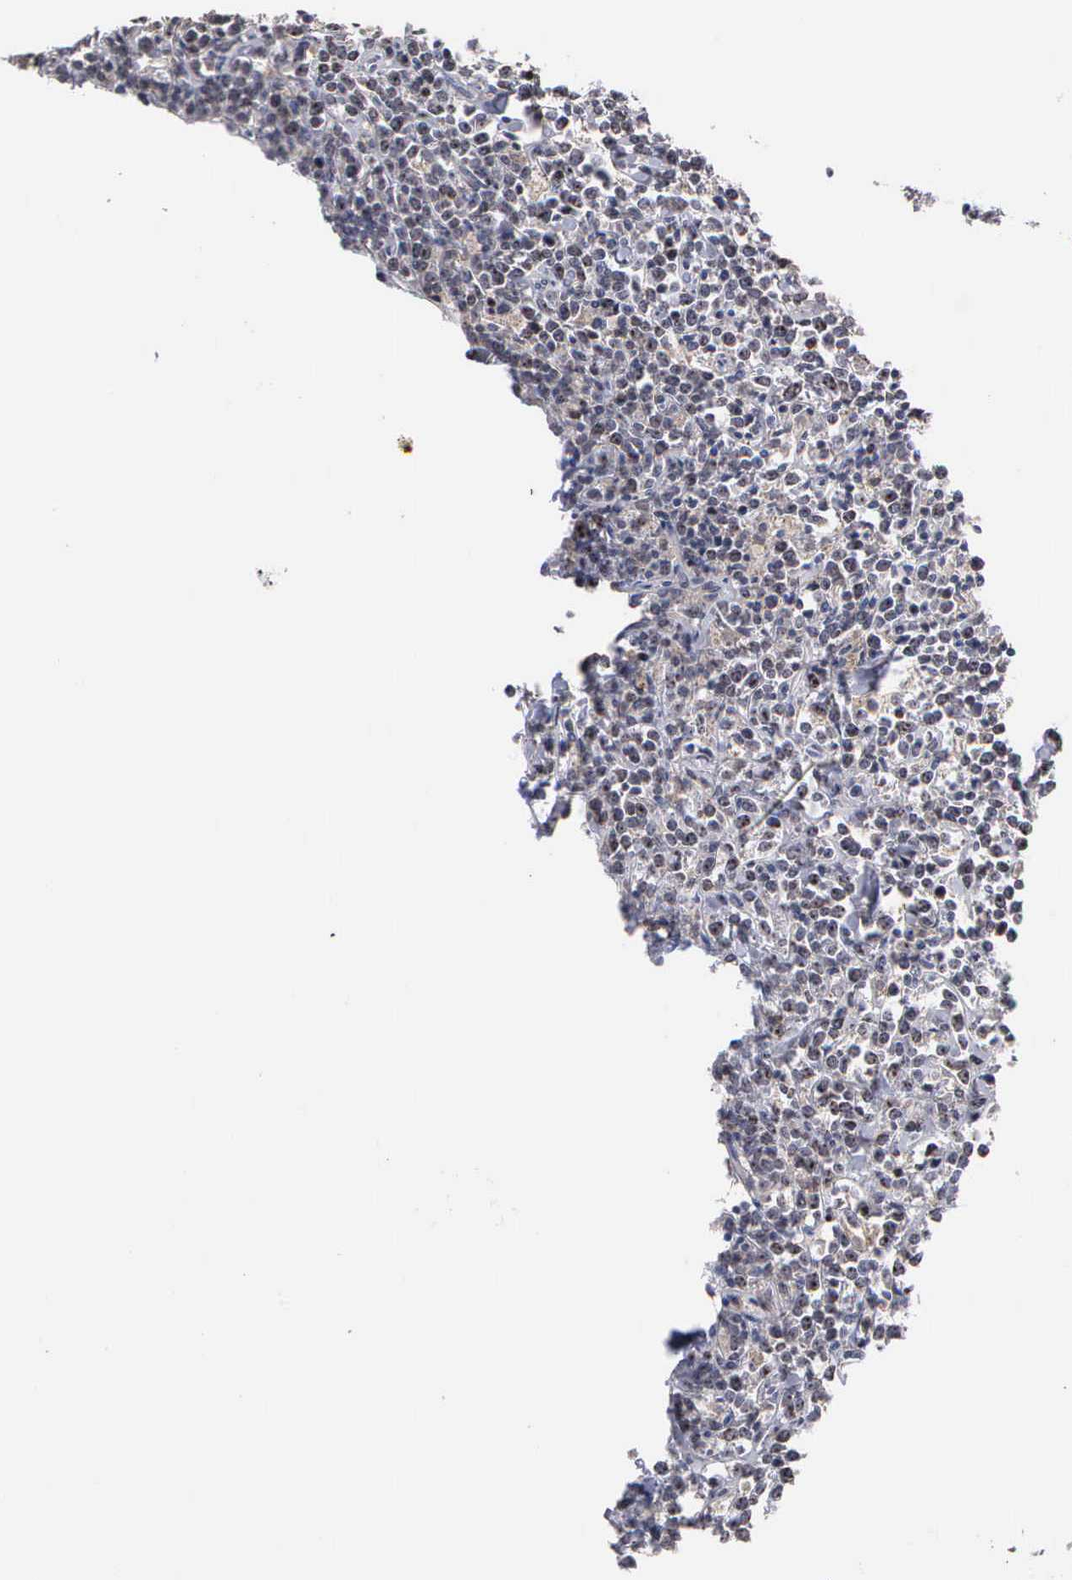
{"staining": {"intensity": "negative", "quantity": "none", "location": "none"}, "tissue": "lymphoma", "cell_type": "Tumor cells", "image_type": "cancer", "snomed": [{"axis": "morphology", "description": "Malignant lymphoma, non-Hodgkin's type, High grade"}, {"axis": "topography", "description": "Small intestine"}, {"axis": "topography", "description": "Colon"}], "caption": "Human malignant lymphoma, non-Hodgkin's type (high-grade) stained for a protein using IHC displays no staining in tumor cells.", "gene": "KDM6A", "patient": {"sex": "male", "age": 8}}